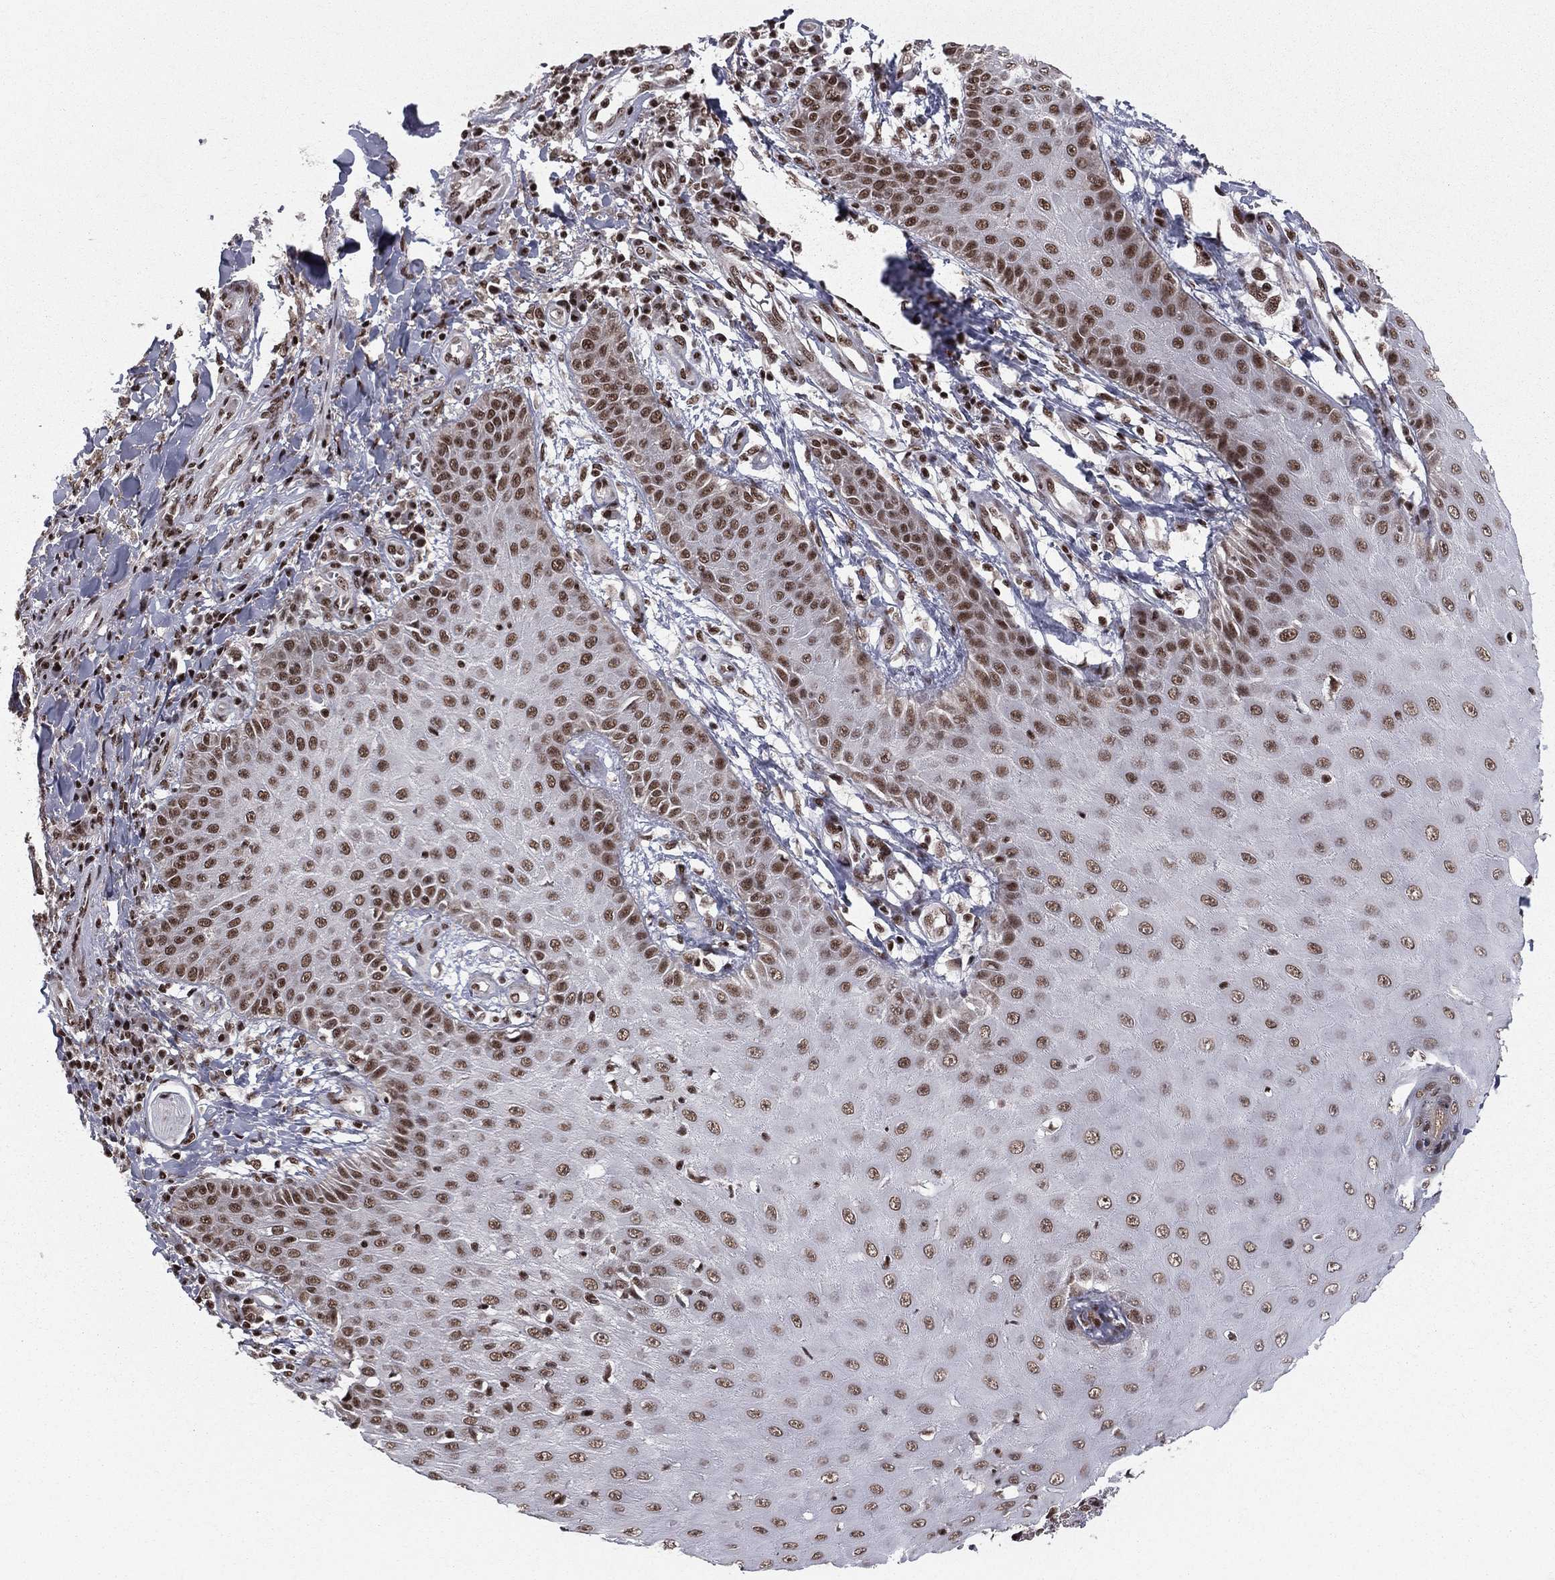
{"staining": {"intensity": "strong", "quantity": "<25%", "location": "nuclear"}, "tissue": "skin cancer", "cell_type": "Tumor cells", "image_type": "cancer", "snomed": [{"axis": "morphology", "description": "Squamous cell carcinoma, NOS"}, {"axis": "topography", "description": "Skin"}], "caption": "Protein staining shows strong nuclear positivity in about <25% of tumor cells in skin cancer.", "gene": "NFYB", "patient": {"sex": "male", "age": 70}}